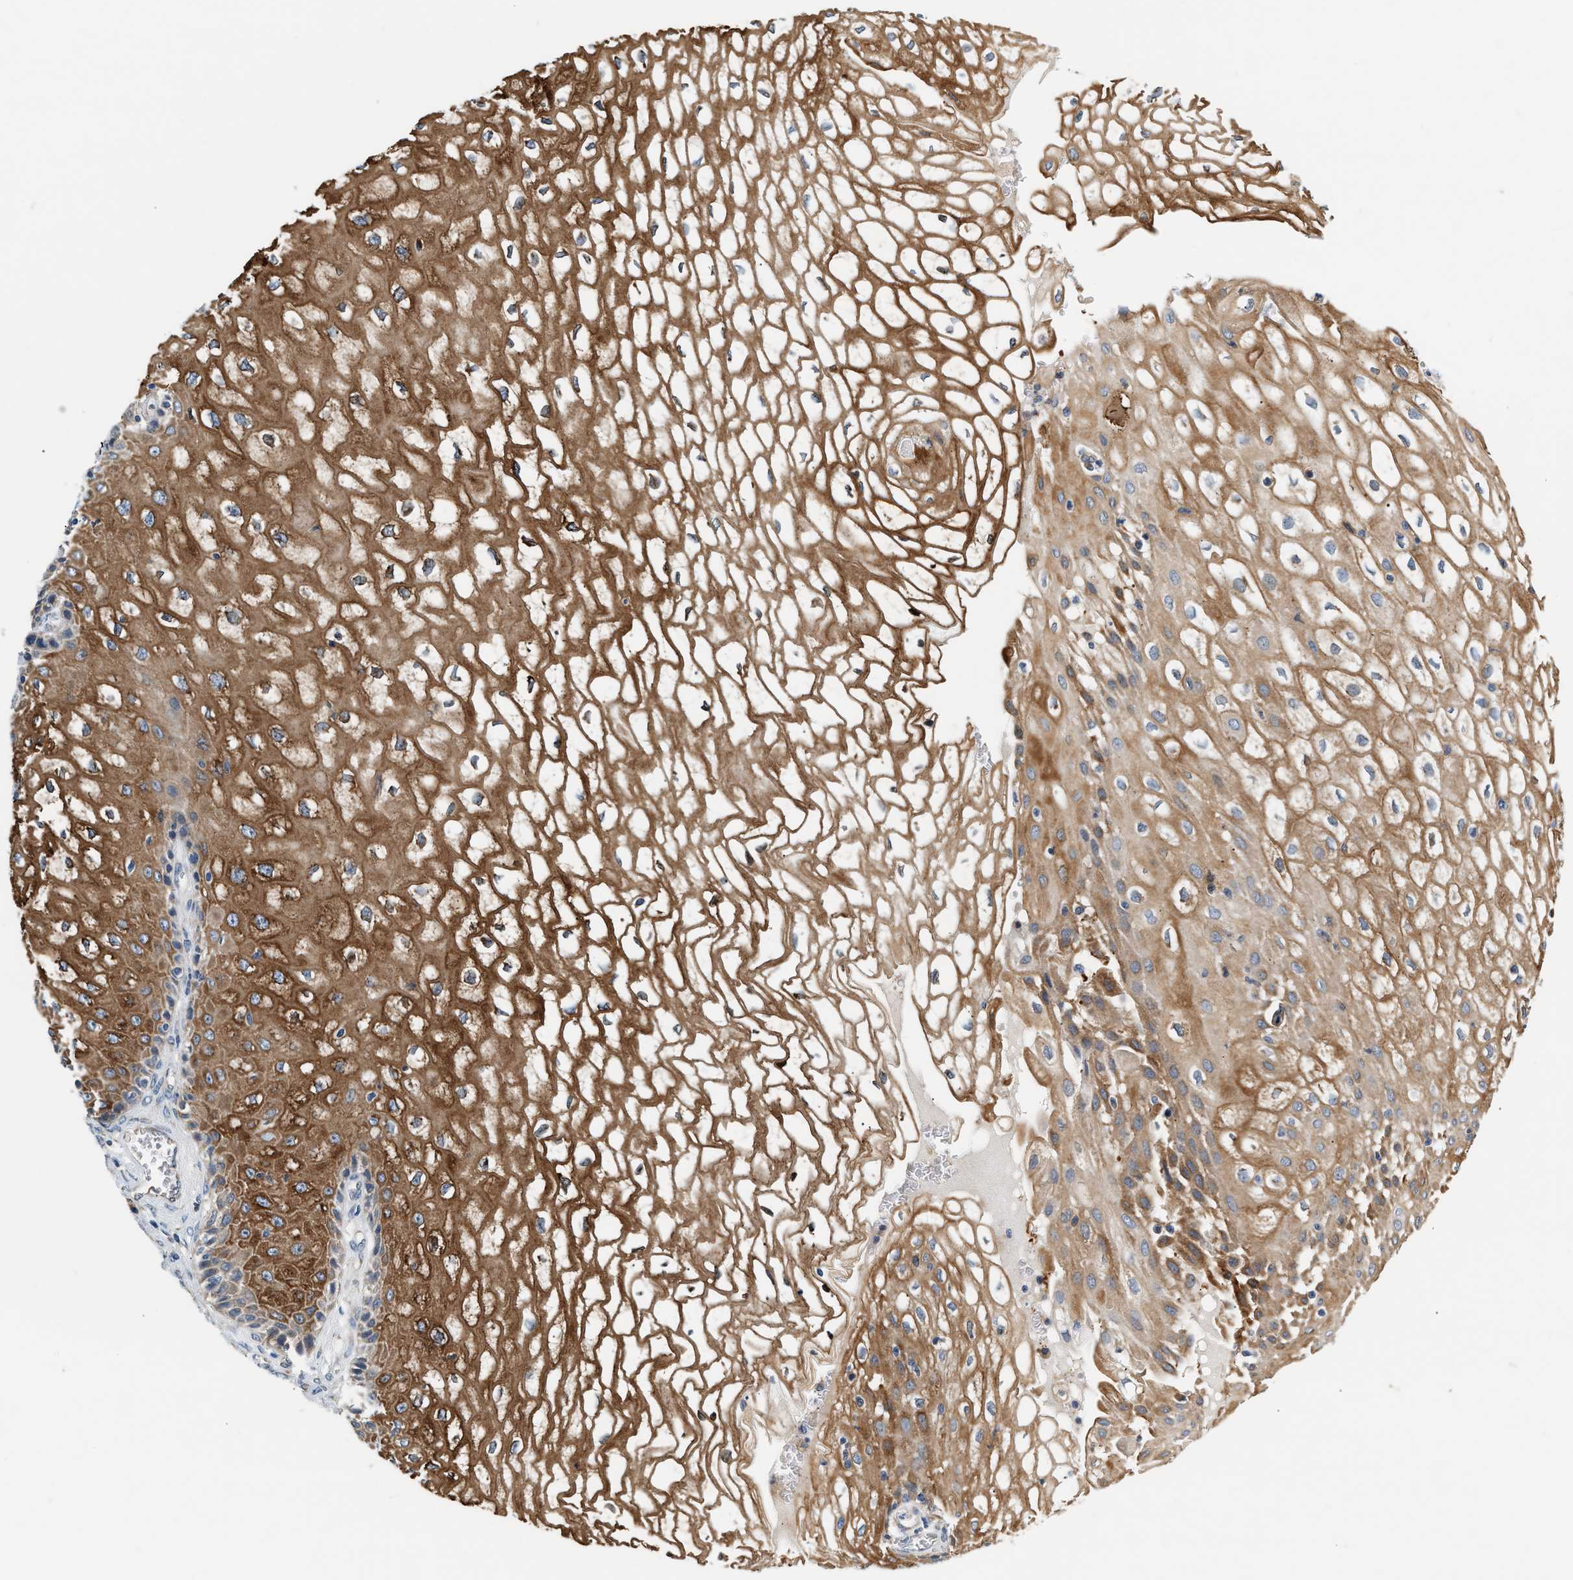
{"staining": {"intensity": "strong", "quantity": ">75%", "location": "cytoplasmic/membranous"}, "tissue": "cervical cancer", "cell_type": "Tumor cells", "image_type": "cancer", "snomed": [{"axis": "morphology", "description": "Adenocarcinoma, NOS"}, {"axis": "topography", "description": "Cervix"}], "caption": "A high-resolution photomicrograph shows IHC staining of adenocarcinoma (cervical), which displays strong cytoplasmic/membranous positivity in approximately >75% of tumor cells.", "gene": "IFT74", "patient": {"sex": "female", "age": 44}}